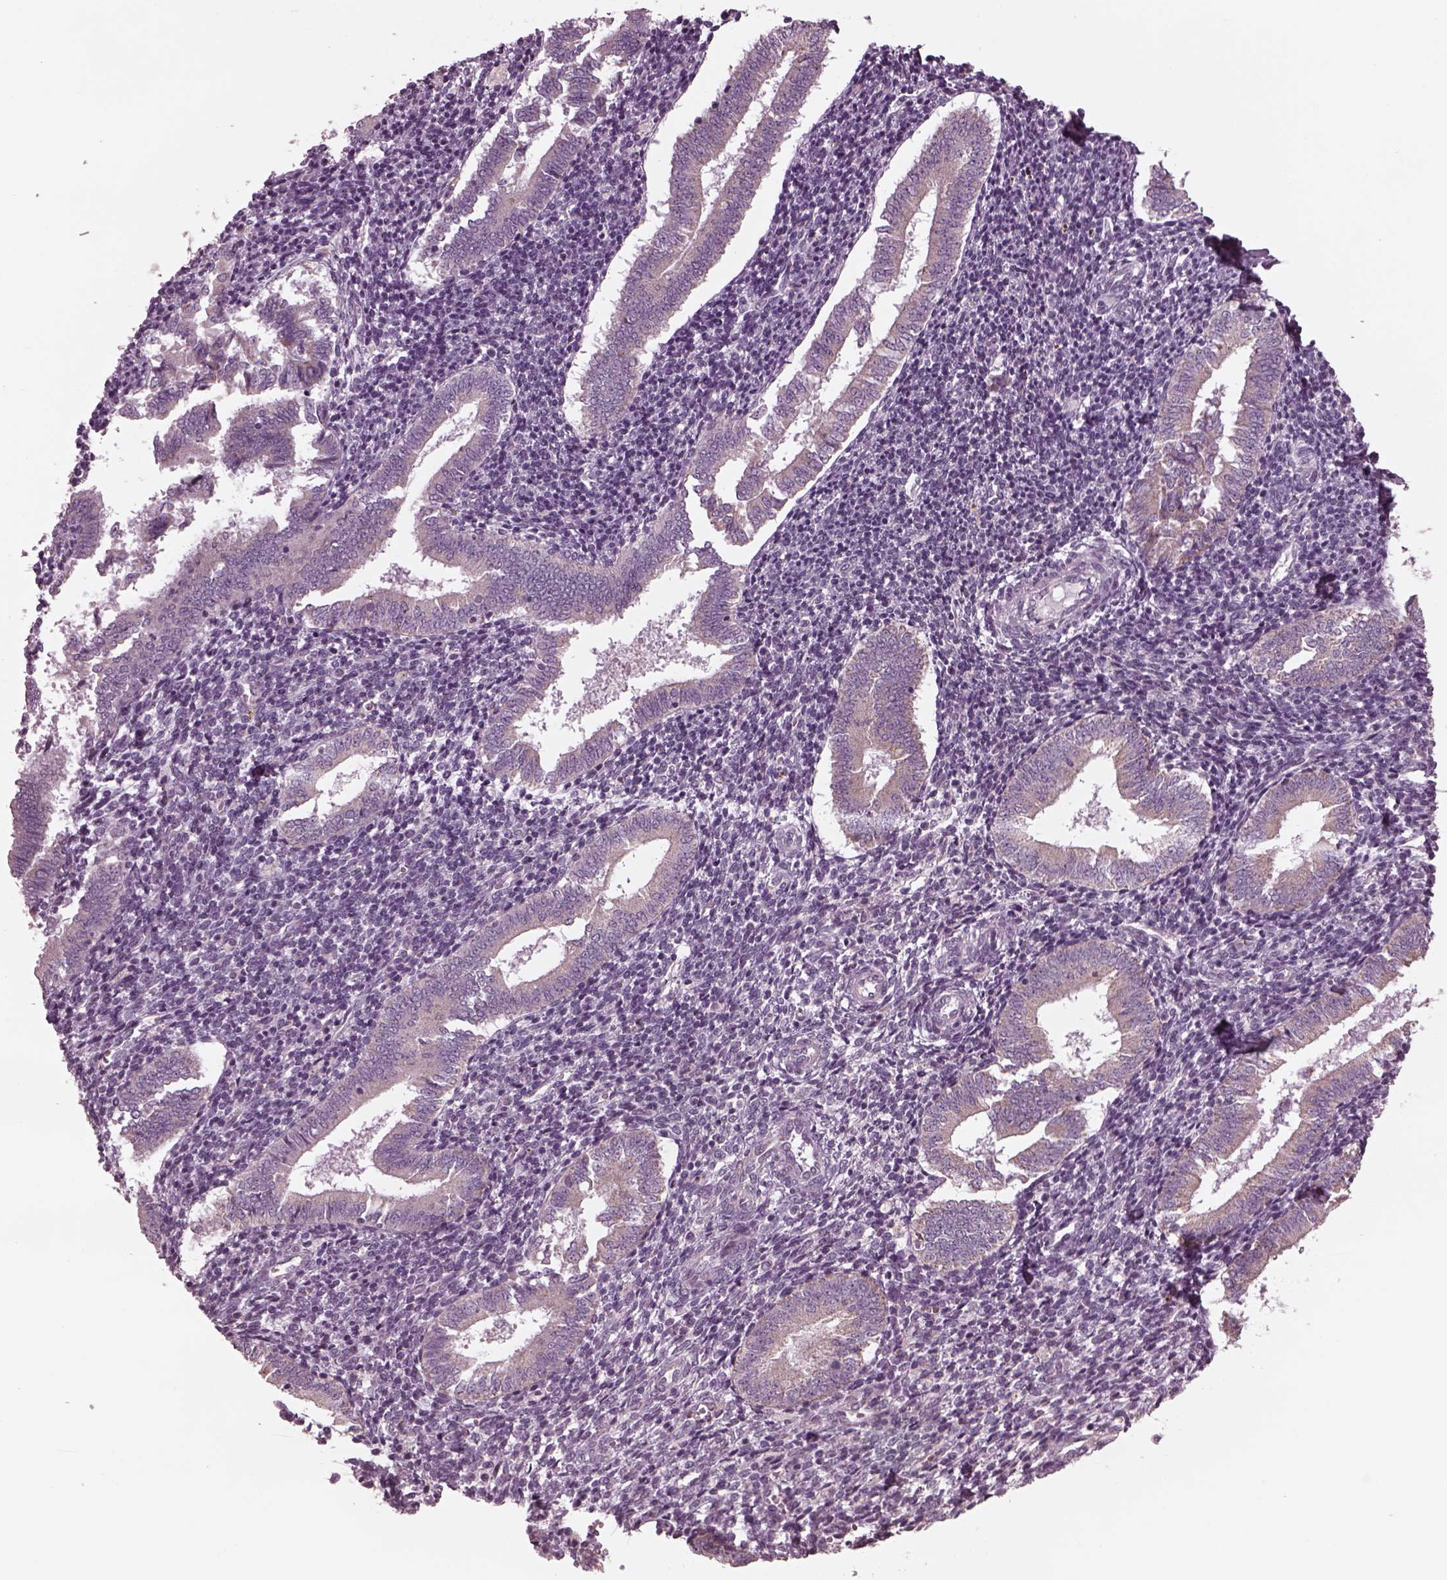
{"staining": {"intensity": "negative", "quantity": "none", "location": "none"}, "tissue": "endometrium", "cell_type": "Cells in endometrial stroma", "image_type": "normal", "snomed": [{"axis": "morphology", "description": "Normal tissue, NOS"}, {"axis": "topography", "description": "Endometrium"}], "caption": "Immunohistochemical staining of benign human endometrium shows no significant positivity in cells in endometrial stroma. (Stains: DAB immunohistochemistry (IHC) with hematoxylin counter stain, Microscopy: brightfield microscopy at high magnification).", "gene": "CELSR3", "patient": {"sex": "female", "age": 25}}